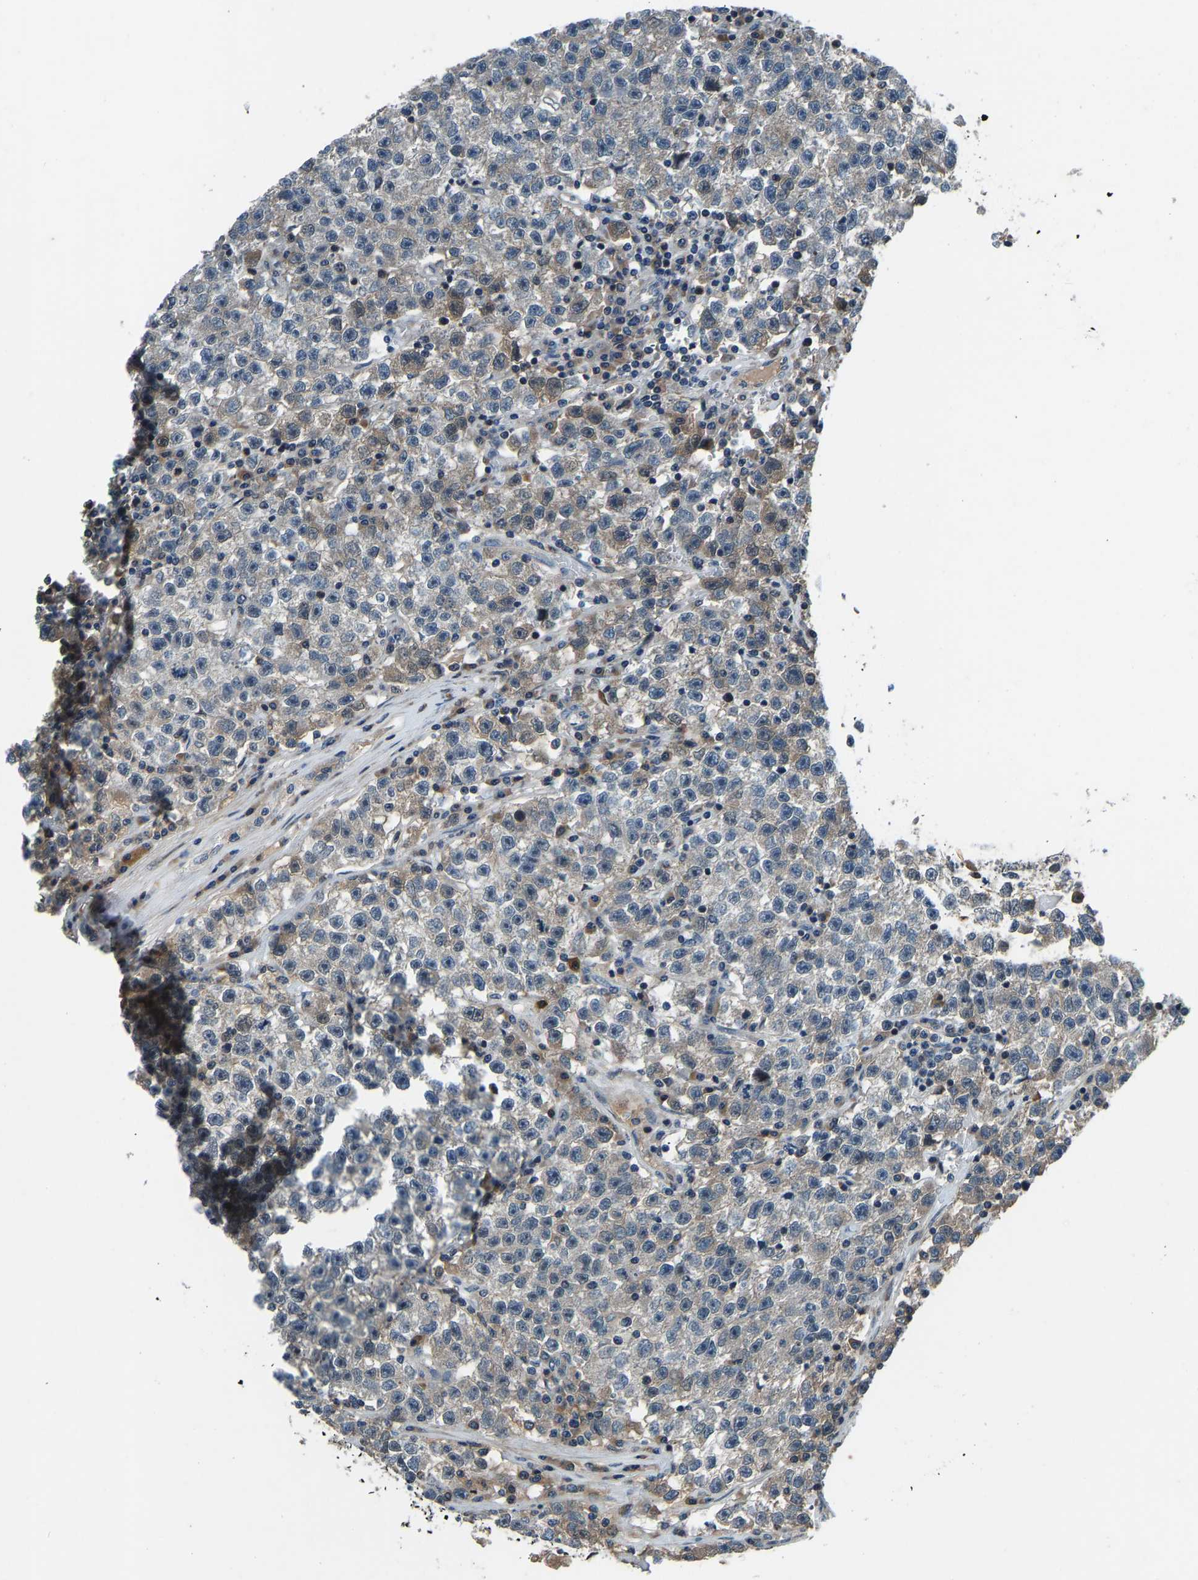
{"staining": {"intensity": "moderate", "quantity": "25%-75%", "location": "nuclear"}, "tissue": "testis cancer", "cell_type": "Tumor cells", "image_type": "cancer", "snomed": [{"axis": "morphology", "description": "Seminoma, NOS"}, {"axis": "topography", "description": "Testis"}], "caption": "Testis cancer stained for a protein reveals moderate nuclear positivity in tumor cells.", "gene": "RLIM", "patient": {"sex": "male", "age": 22}}